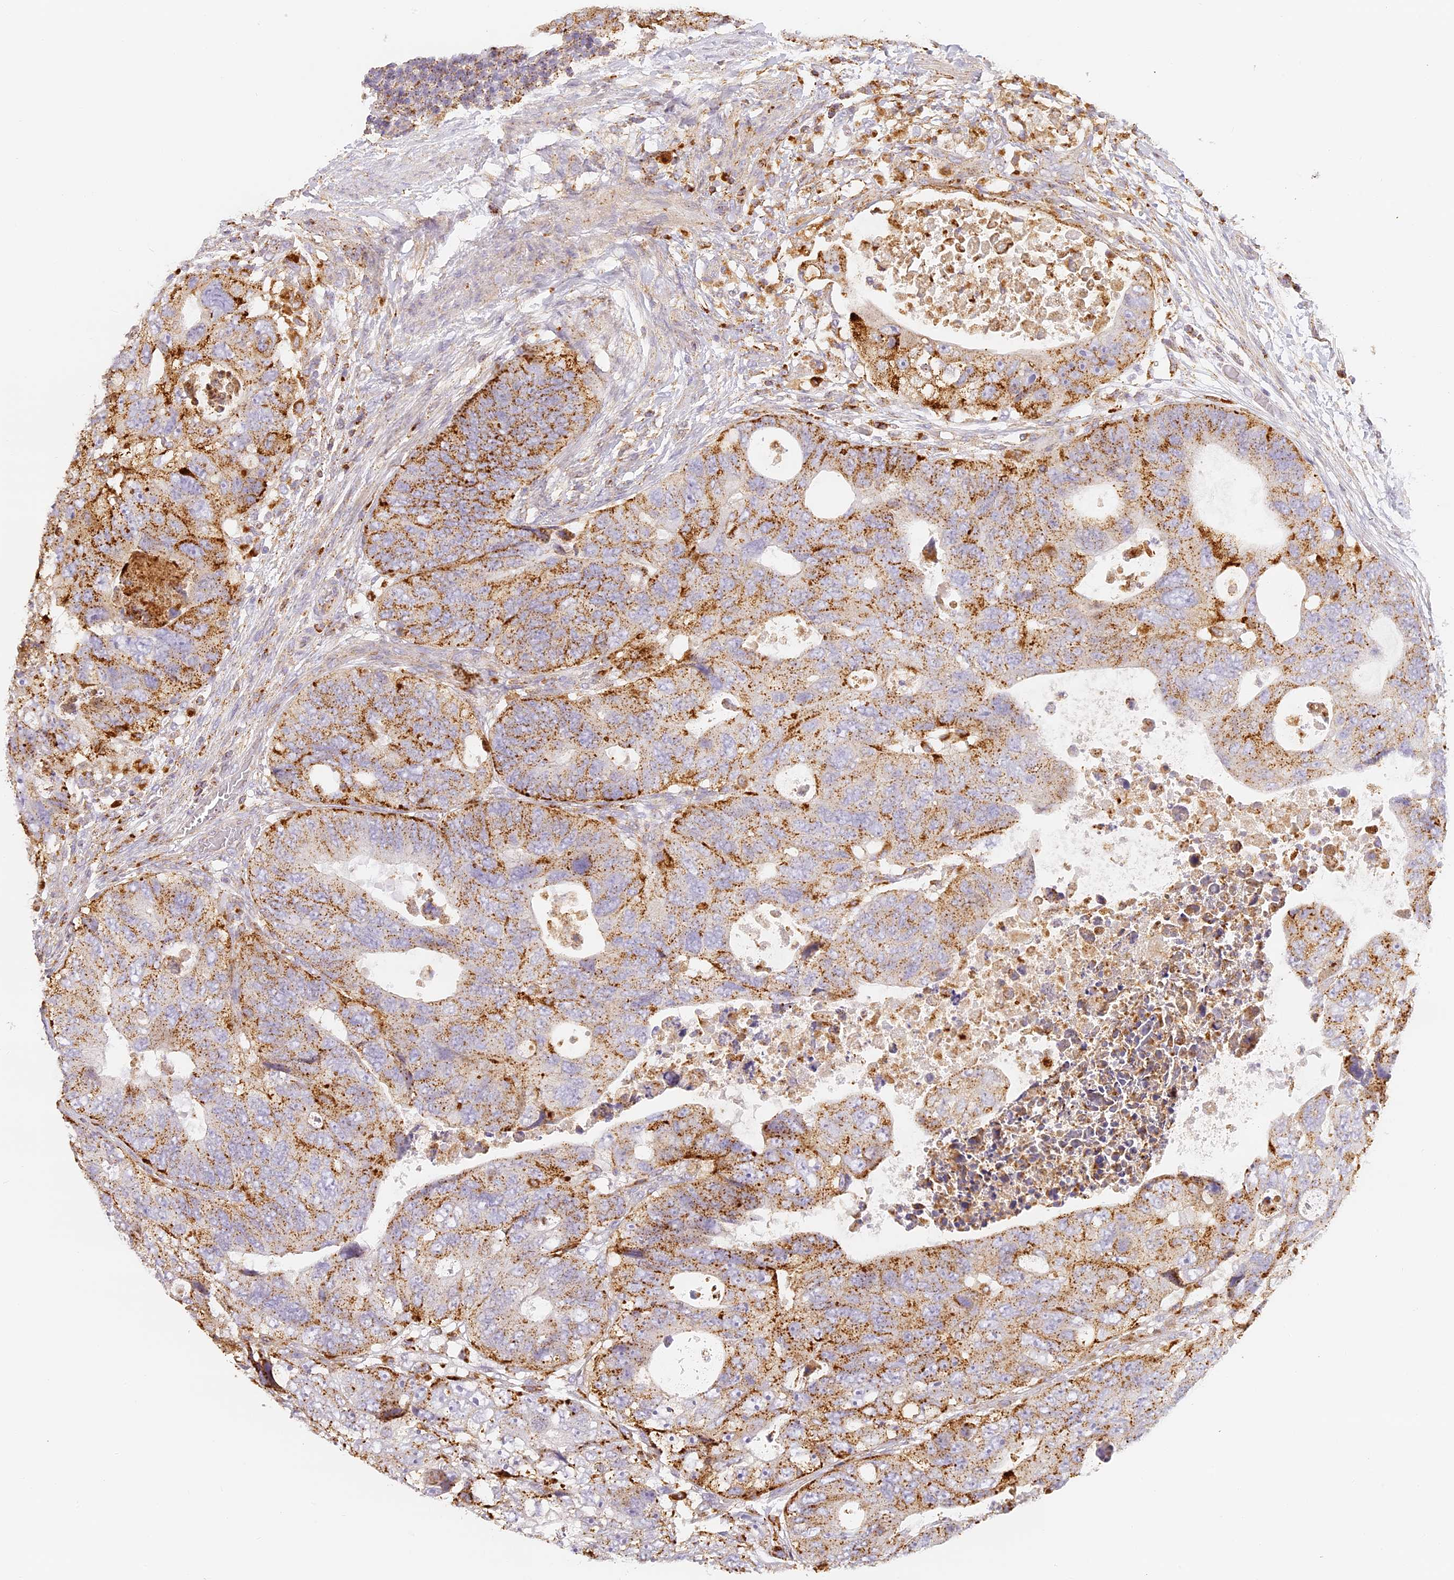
{"staining": {"intensity": "moderate", "quantity": ">75%", "location": "cytoplasmic/membranous"}, "tissue": "colorectal cancer", "cell_type": "Tumor cells", "image_type": "cancer", "snomed": [{"axis": "morphology", "description": "Adenocarcinoma, NOS"}, {"axis": "topography", "description": "Rectum"}], "caption": "Approximately >75% of tumor cells in adenocarcinoma (colorectal) demonstrate moderate cytoplasmic/membranous protein positivity as visualized by brown immunohistochemical staining.", "gene": "LAMP2", "patient": {"sex": "male", "age": 59}}